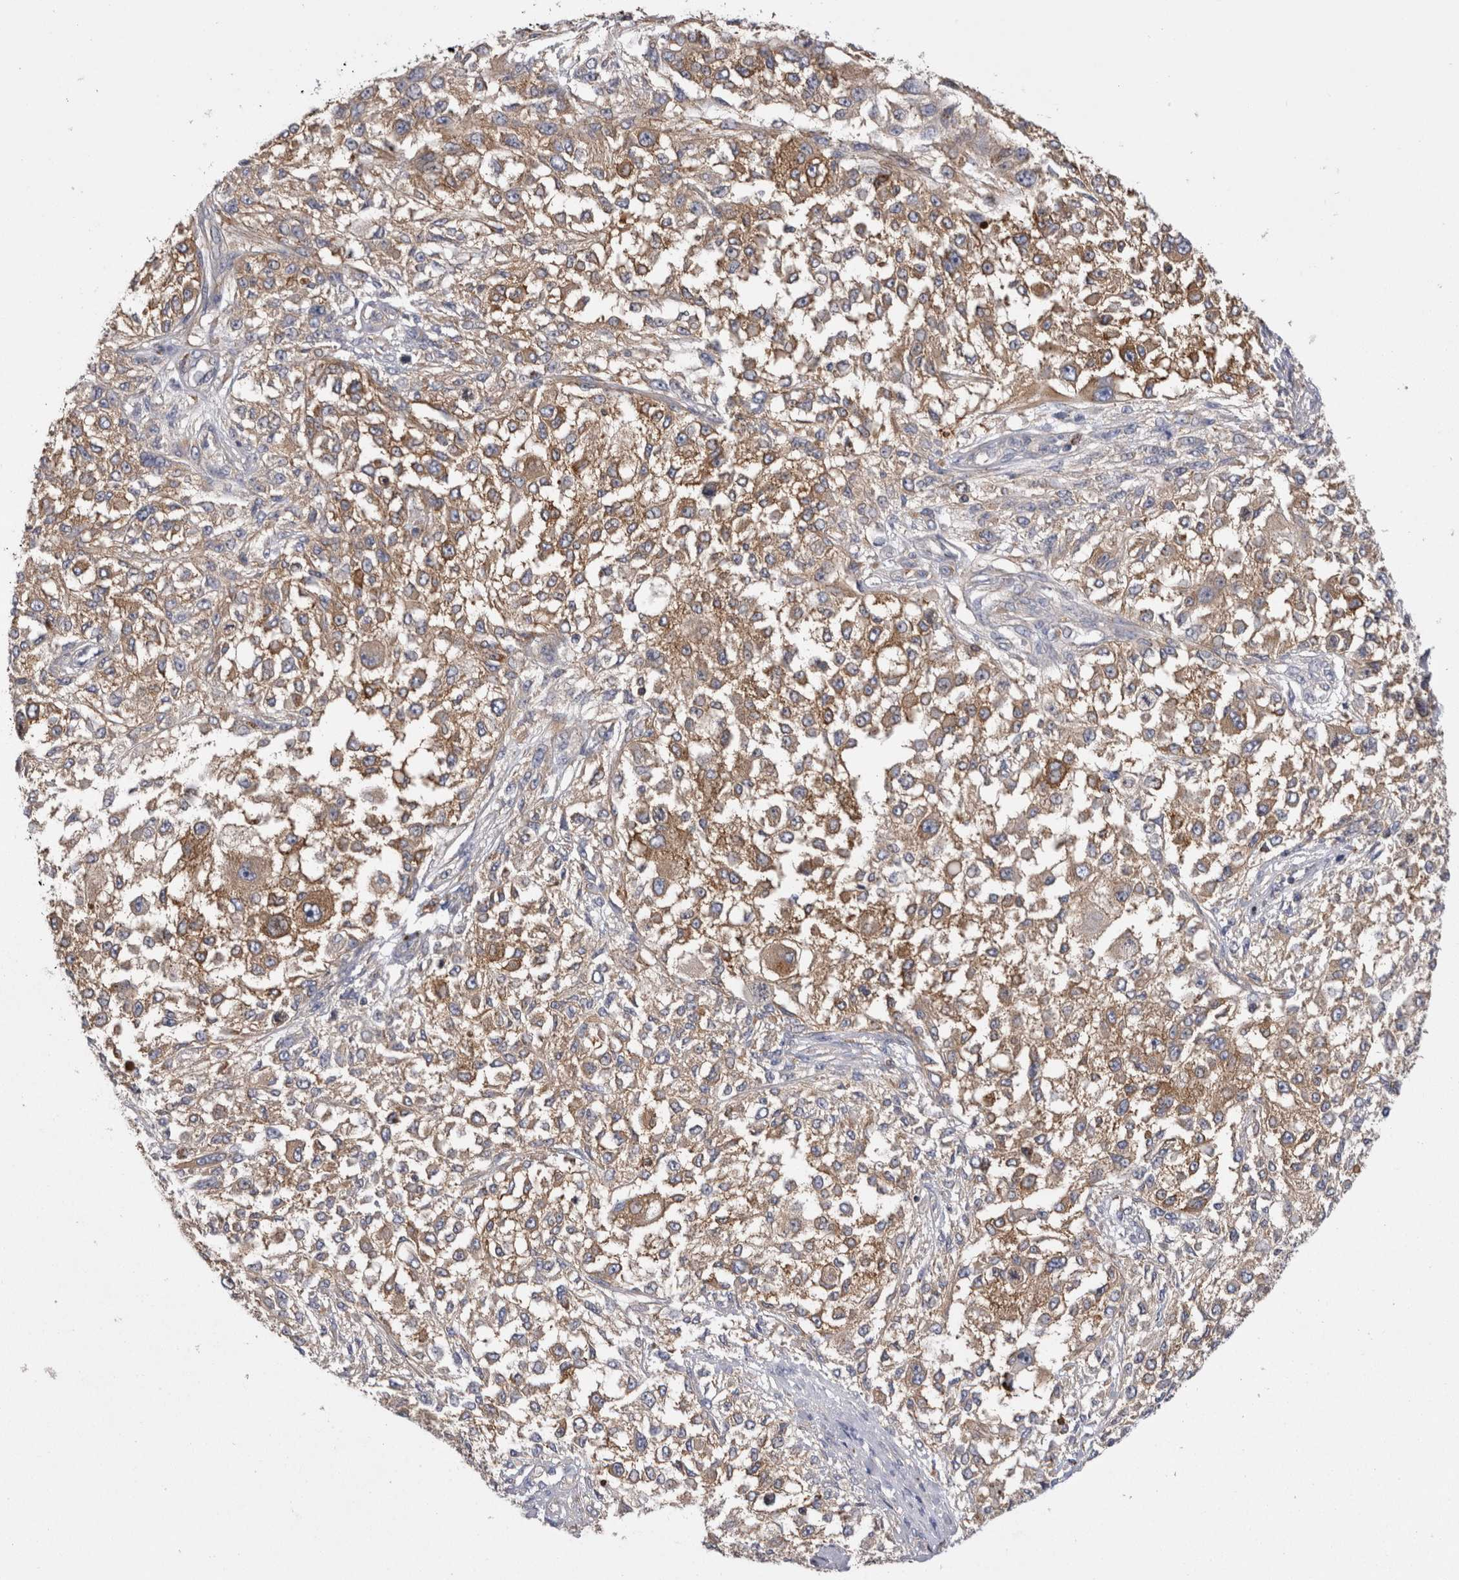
{"staining": {"intensity": "moderate", "quantity": ">75%", "location": "cytoplasmic/membranous"}, "tissue": "melanoma", "cell_type": "Tumor cells", "image_type": "cancer", "snomed": [{"axis": "morphology", "description": "Necrosis, NOS"}, {"axis": "morphology", "description": "Malignant melanoma, NOS"}, {"axis": "topography", "description": "Skin"}], "caption": "The image shows staining of melanoma, revealing moderate cytoplasmic/membranous protein staining (brown color) within tumor cells. The staining was performed using DAB, with brown indicating positive protein expression. Nuclei are stained blue with hematoxylin.", "gene": "RAB11FIP1", "patient": {"sex": "female", "age": 87}}